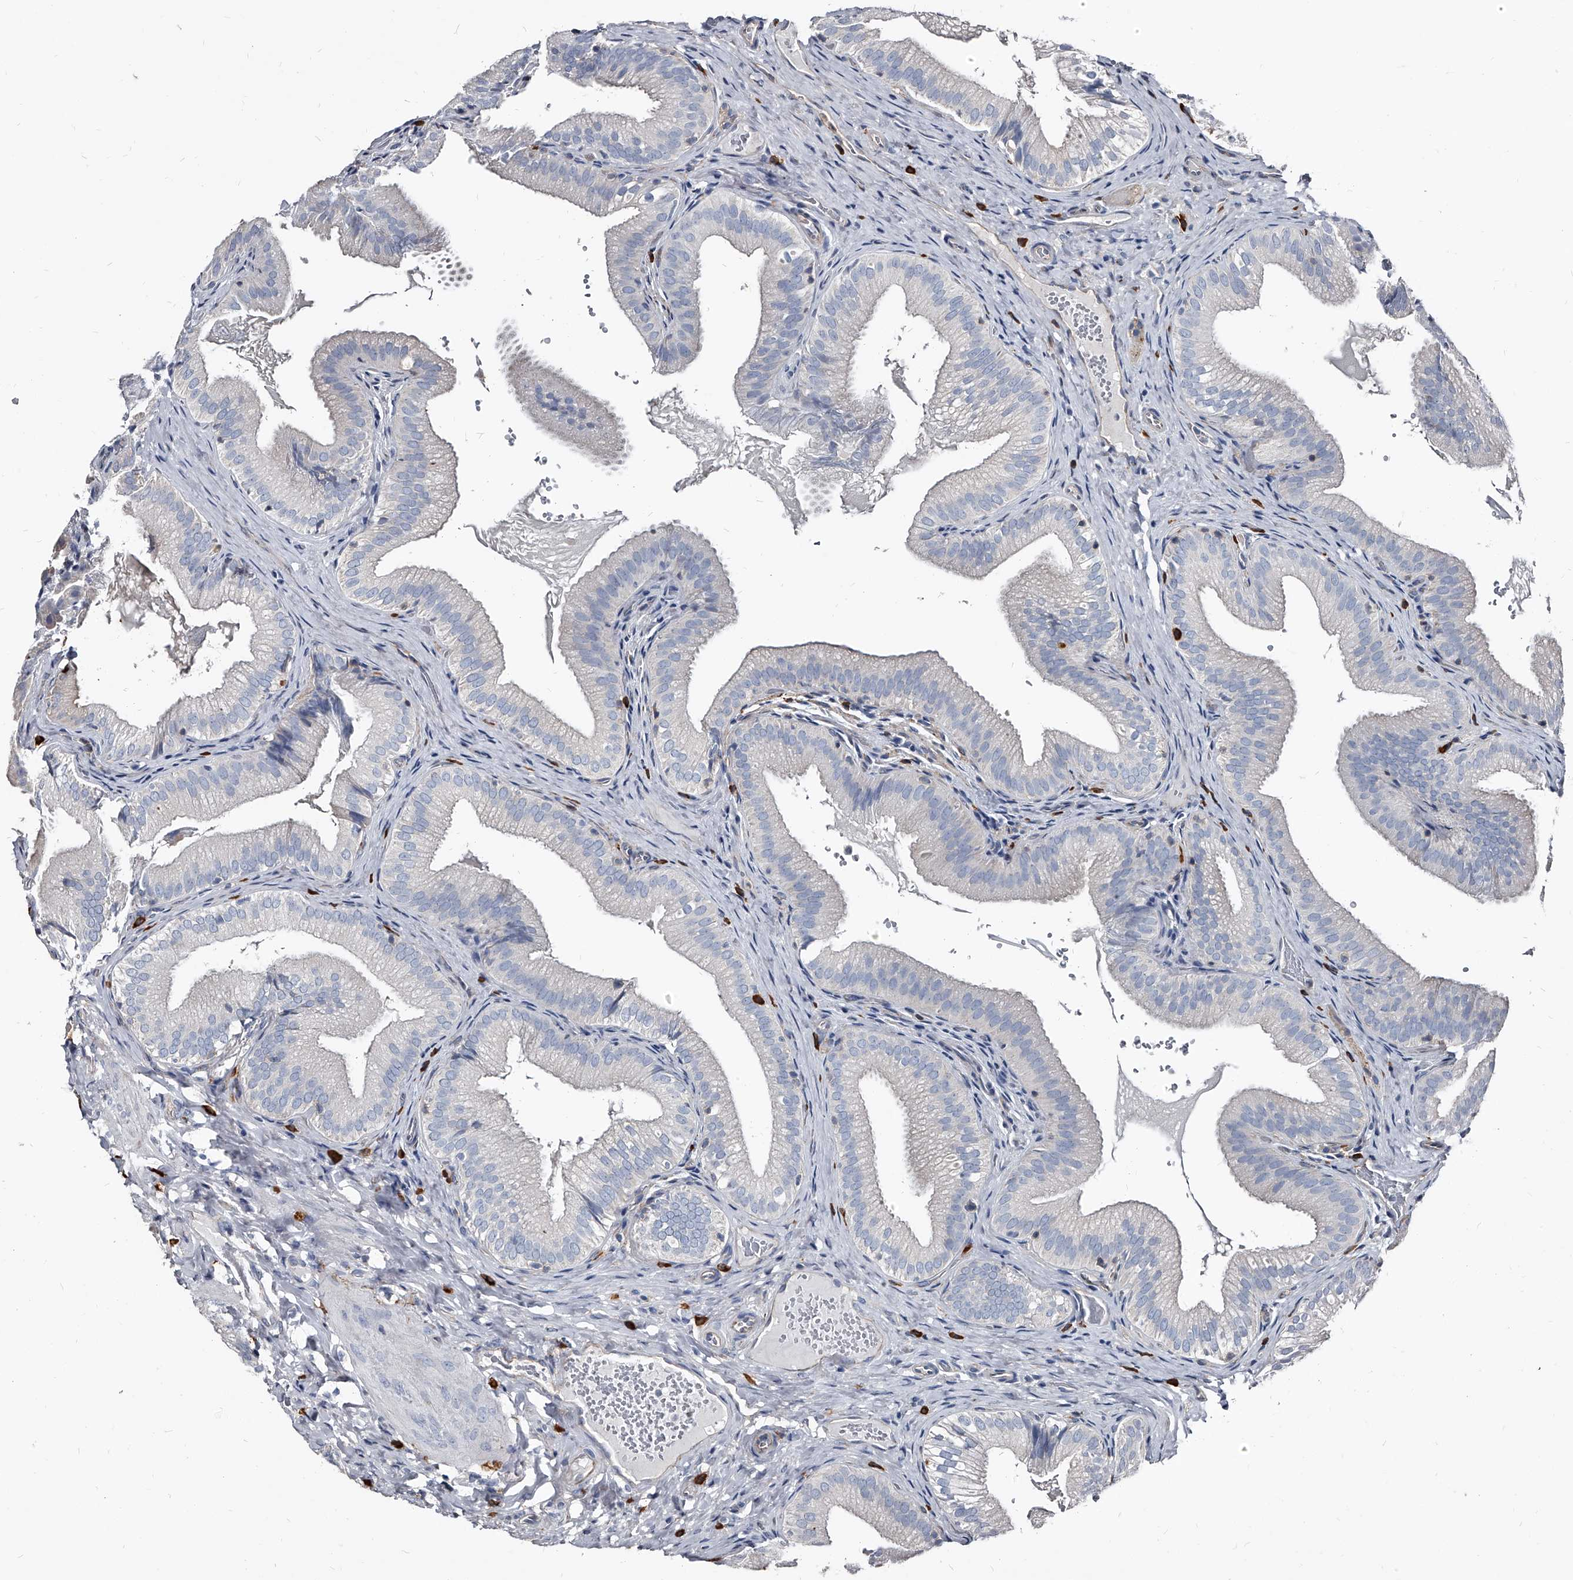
{"staining": {"intensity": "negative", "quantity": "none", "location": "none"}, "tissue": "gallbladder", "cell_type": "Glandular cells", "image_type": "normal", "snomed": [{"axis": "morphology", "description": "Normal tissue, NOS"}, {"axis": "topography", "description": "Gallbladder"}], "caption": "A high-resolution micrograph shows immunohistochemistry (IHC) staining of normal gallbladder, which exhibits no significant expression in glandular cells.", "gene": "PGLYRP3", "patient": {"sex": "female", "age": 30}}